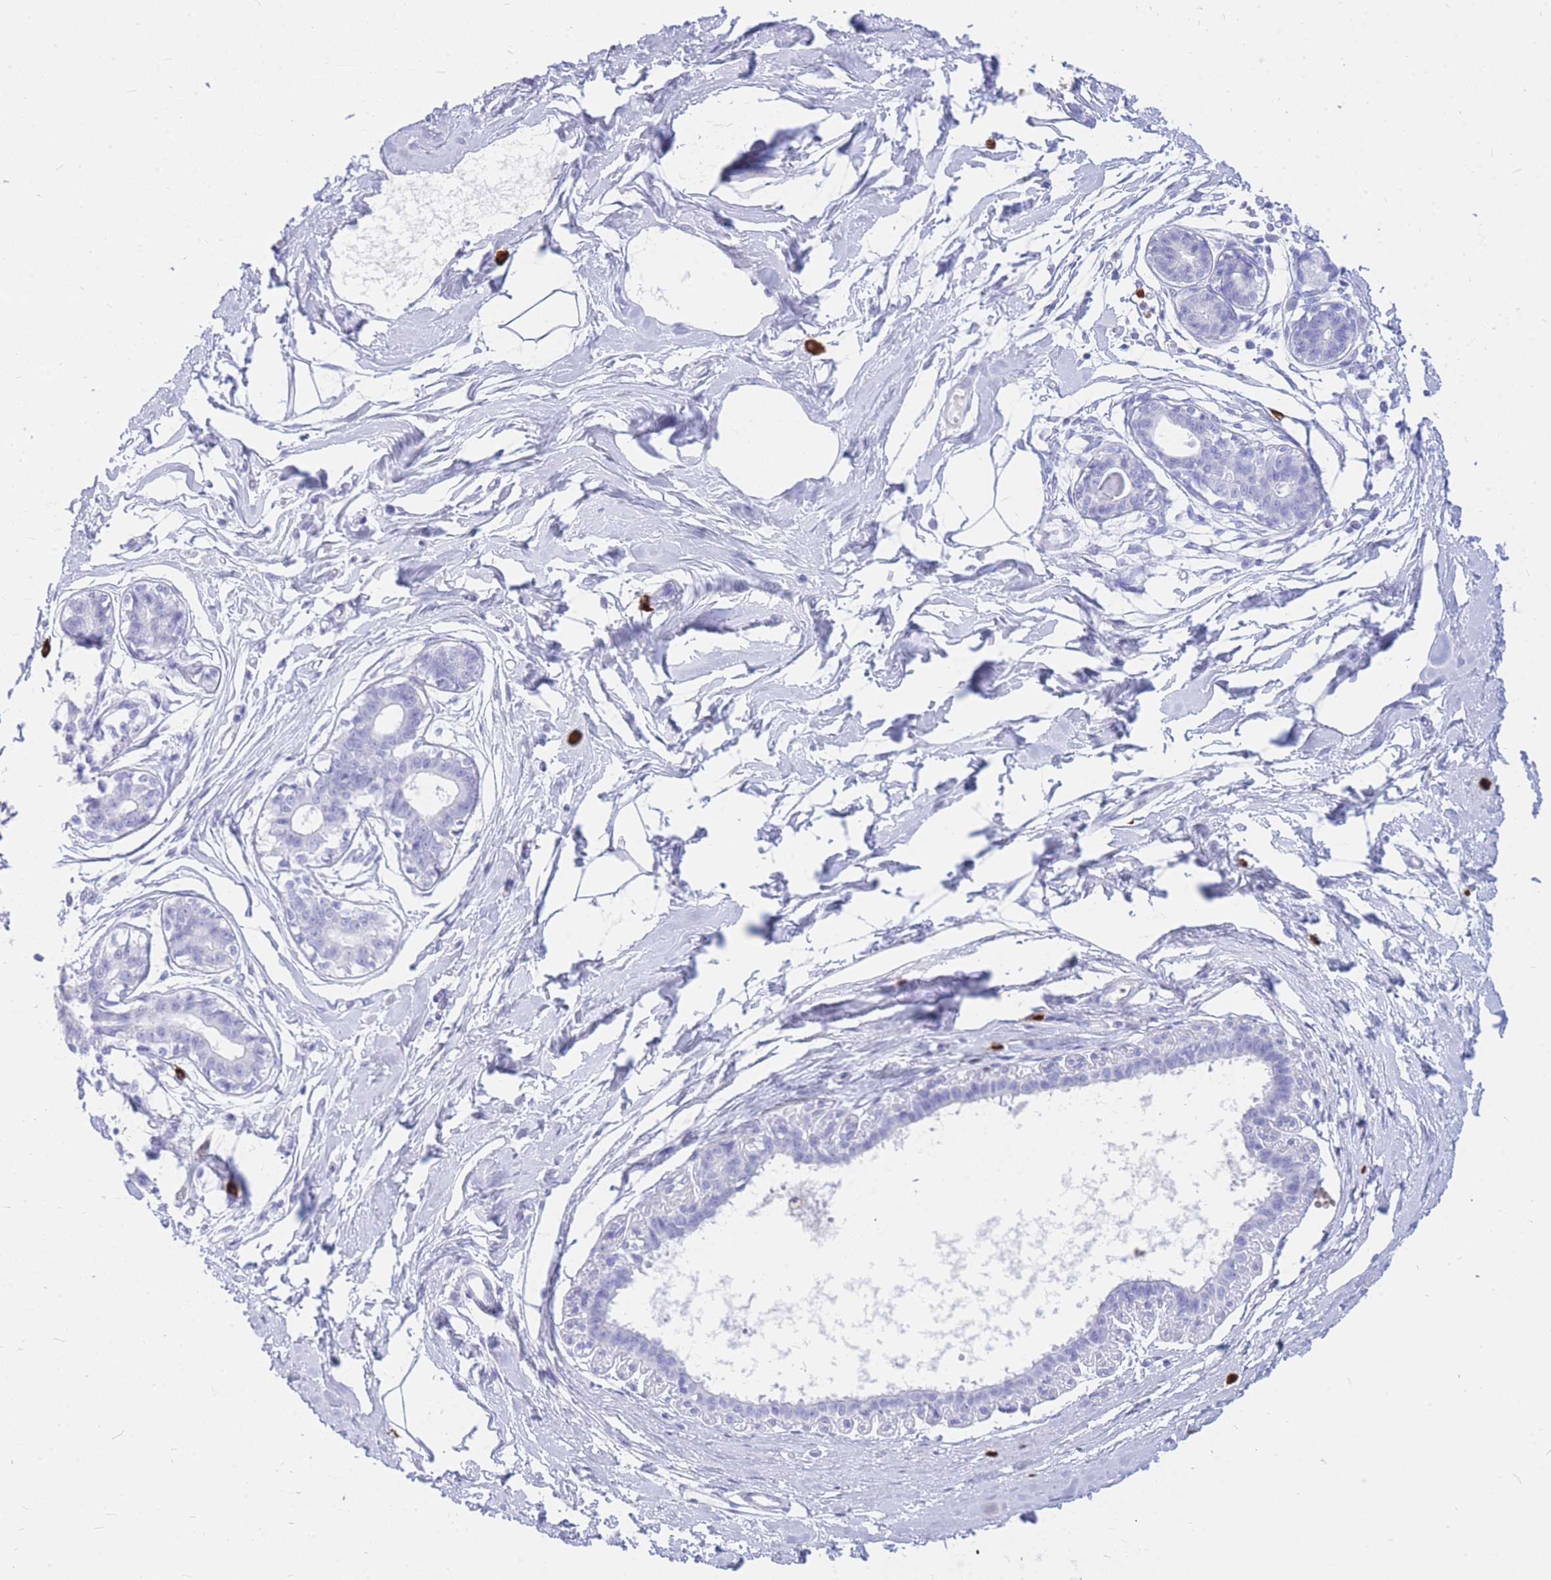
{"staining": {"intensity": "negative", "quantity": "none", "location": "none"}, "tissue": "breast", "cell_type": "Adipocytes", "image_type": "normal", "snomed": [{"axis": "morphology", "description": "Normal tissue, NOS"}, {"axis": "topography", "description": "Breast"}], "caption": "Breast was stained to show a protein in brown. There is no significant staining in adipocytes.", "gene": "HERC1", "patient": {"sex": "female", "age": 45}}